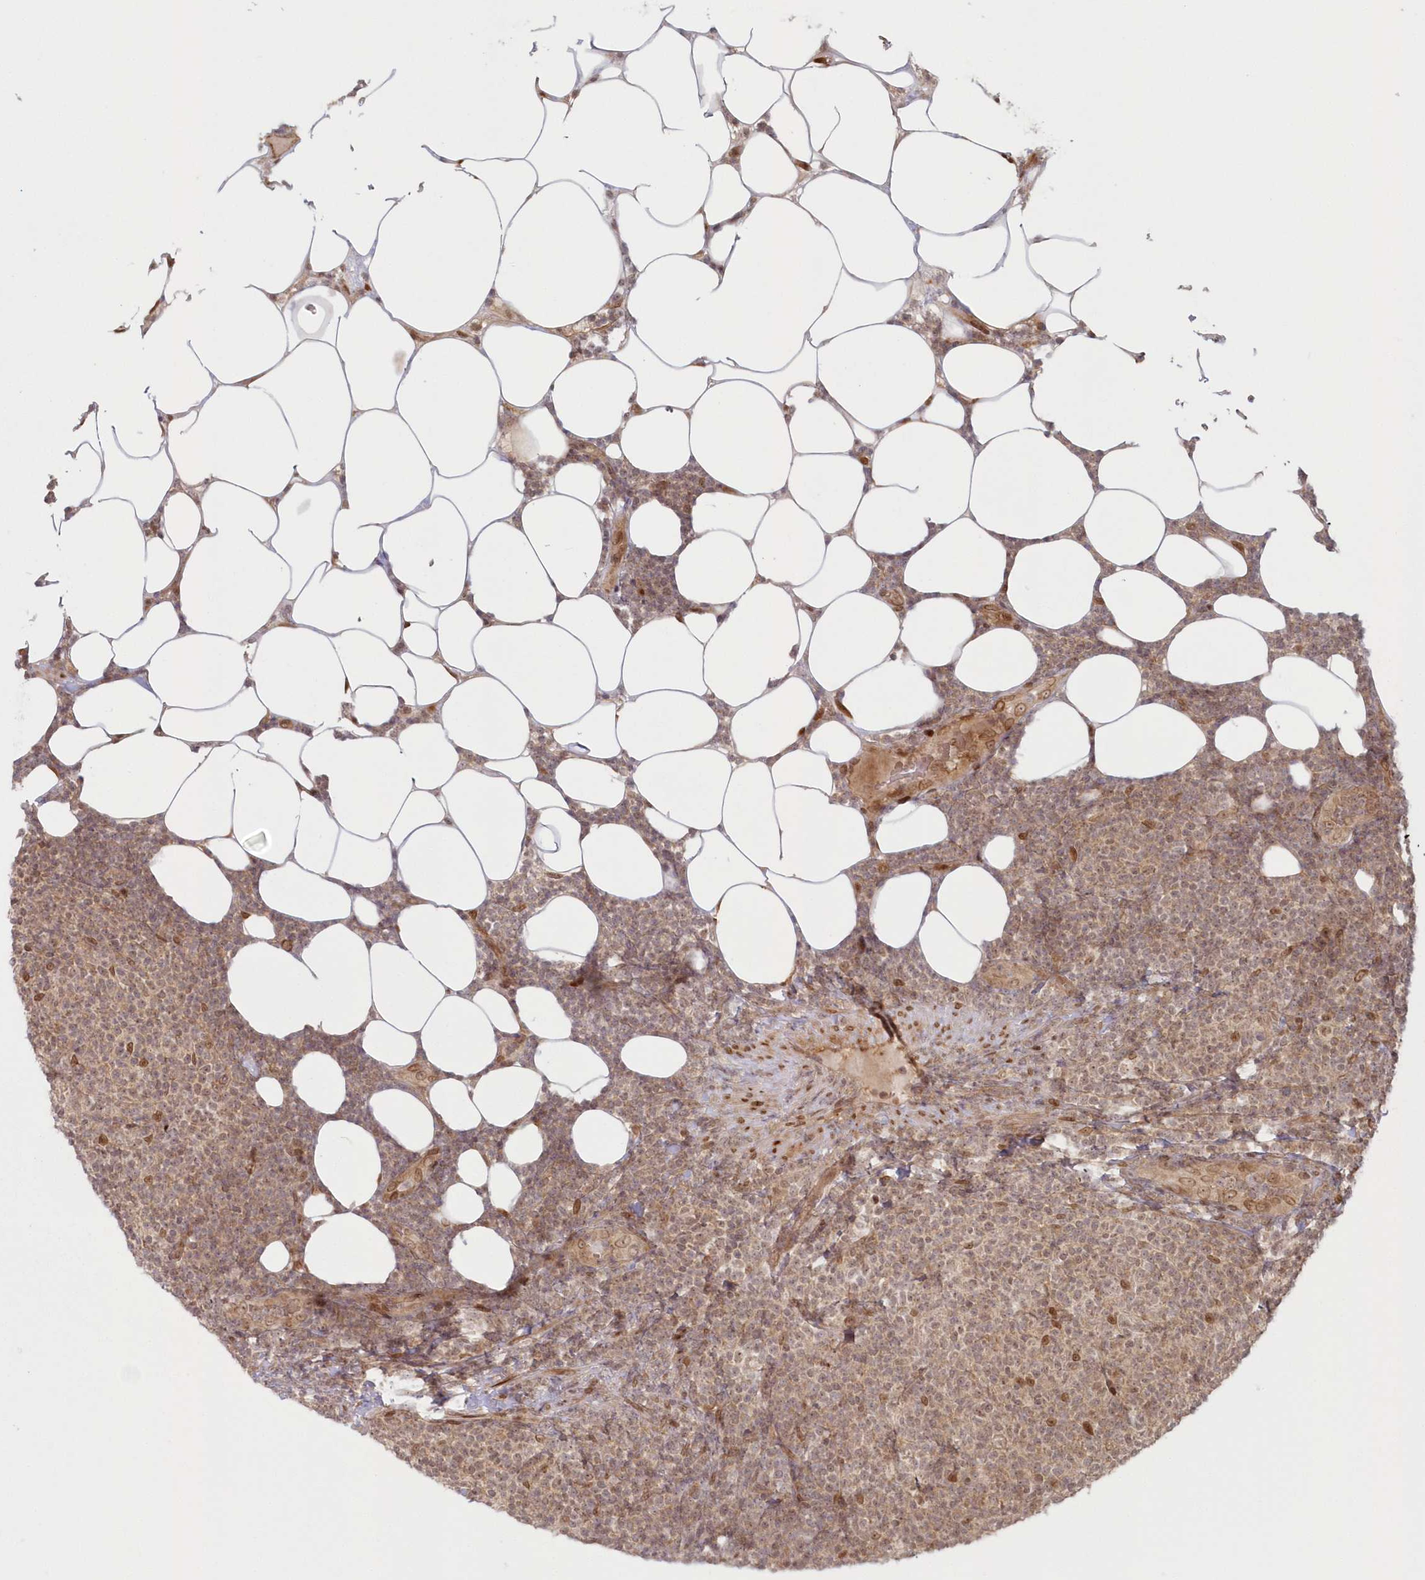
{"staining": {"intensity": "weak", "quantity": ">75%", "location": "nuclear"}, "tissue": "lymphoma", "cell_type": "Tumor cells", "image_type": "cancer", "snomed": [{"axis": "morphology", "description": "Malignant lymphoma, non-Hodgkin's type, Low grade"}, {"axis": "topography", "description": "Lymph node"}], "caption": "IHC staining of low-grade malignant lymphoma, non-Hodgkin's type, which displays low levels of weak nuclear positivity in about >75% of tumor cells indicating weak nuclear protein positivity. The staining was performed using DAB (brown) for protein detection and nuclei were counterstained in hematoxylin (blue).", "gene": "TOGARAM2", "patient": {"sex": "male", "age": 66}}